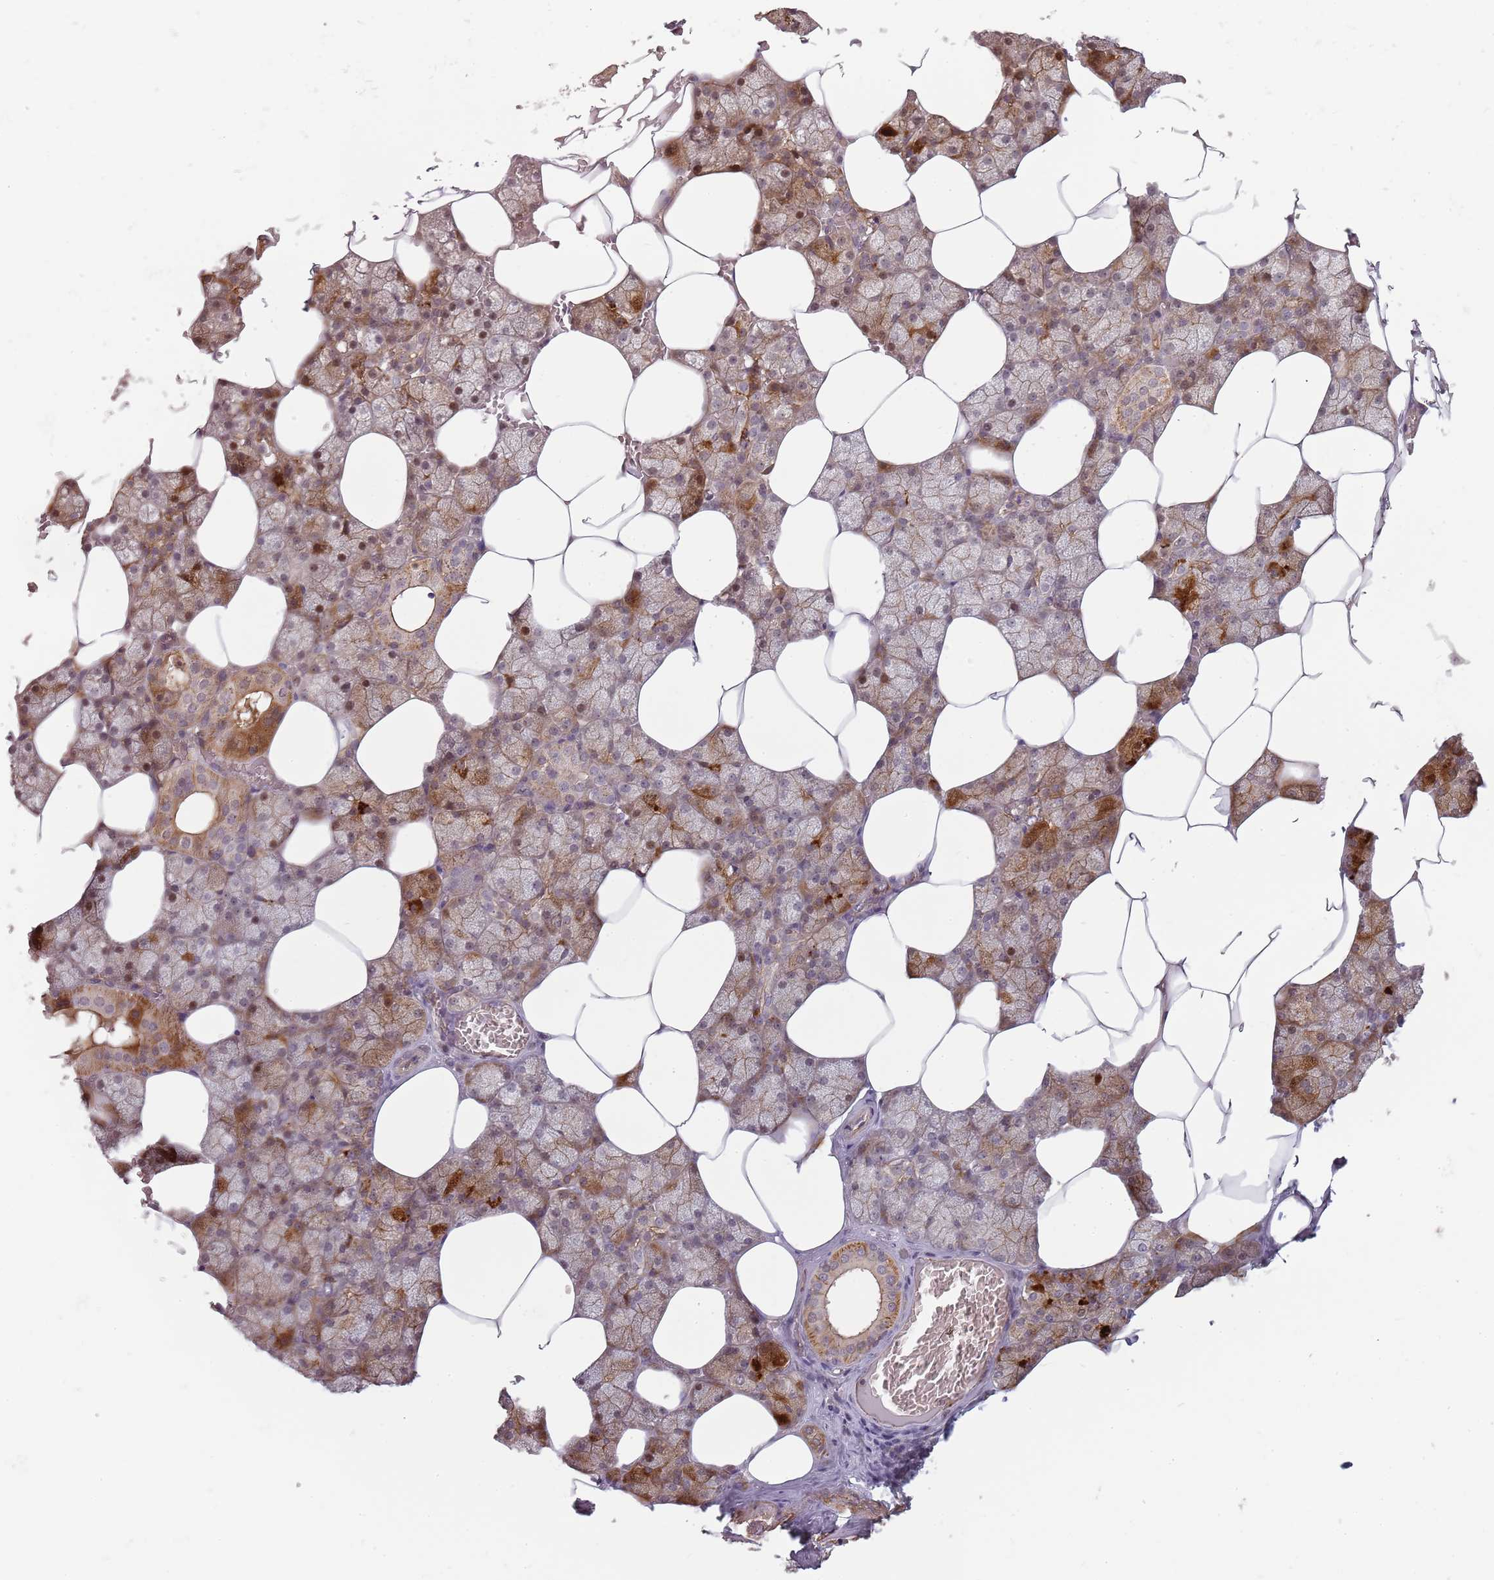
{"staining": {"intensity": "strong", "quantity": "25%-75%", "location": "cytoplasmic/membranous"}, "tissue": "salivary gland", "cell_type": "Glandular cells", "image_type": "normal", "snomed": [{"axis": "morphology", "description": "Normal tissue, NOS"}, {"axis": "topography", "description": "Salivary gland"}], "caption": "A brown stain labels strong cytoplasmic/membranous positivity of a protein in glandular cells of unremarkable salivary gland.", "gene": "PPP1R14C", "patient": {"sex": "male", "age": 62}}